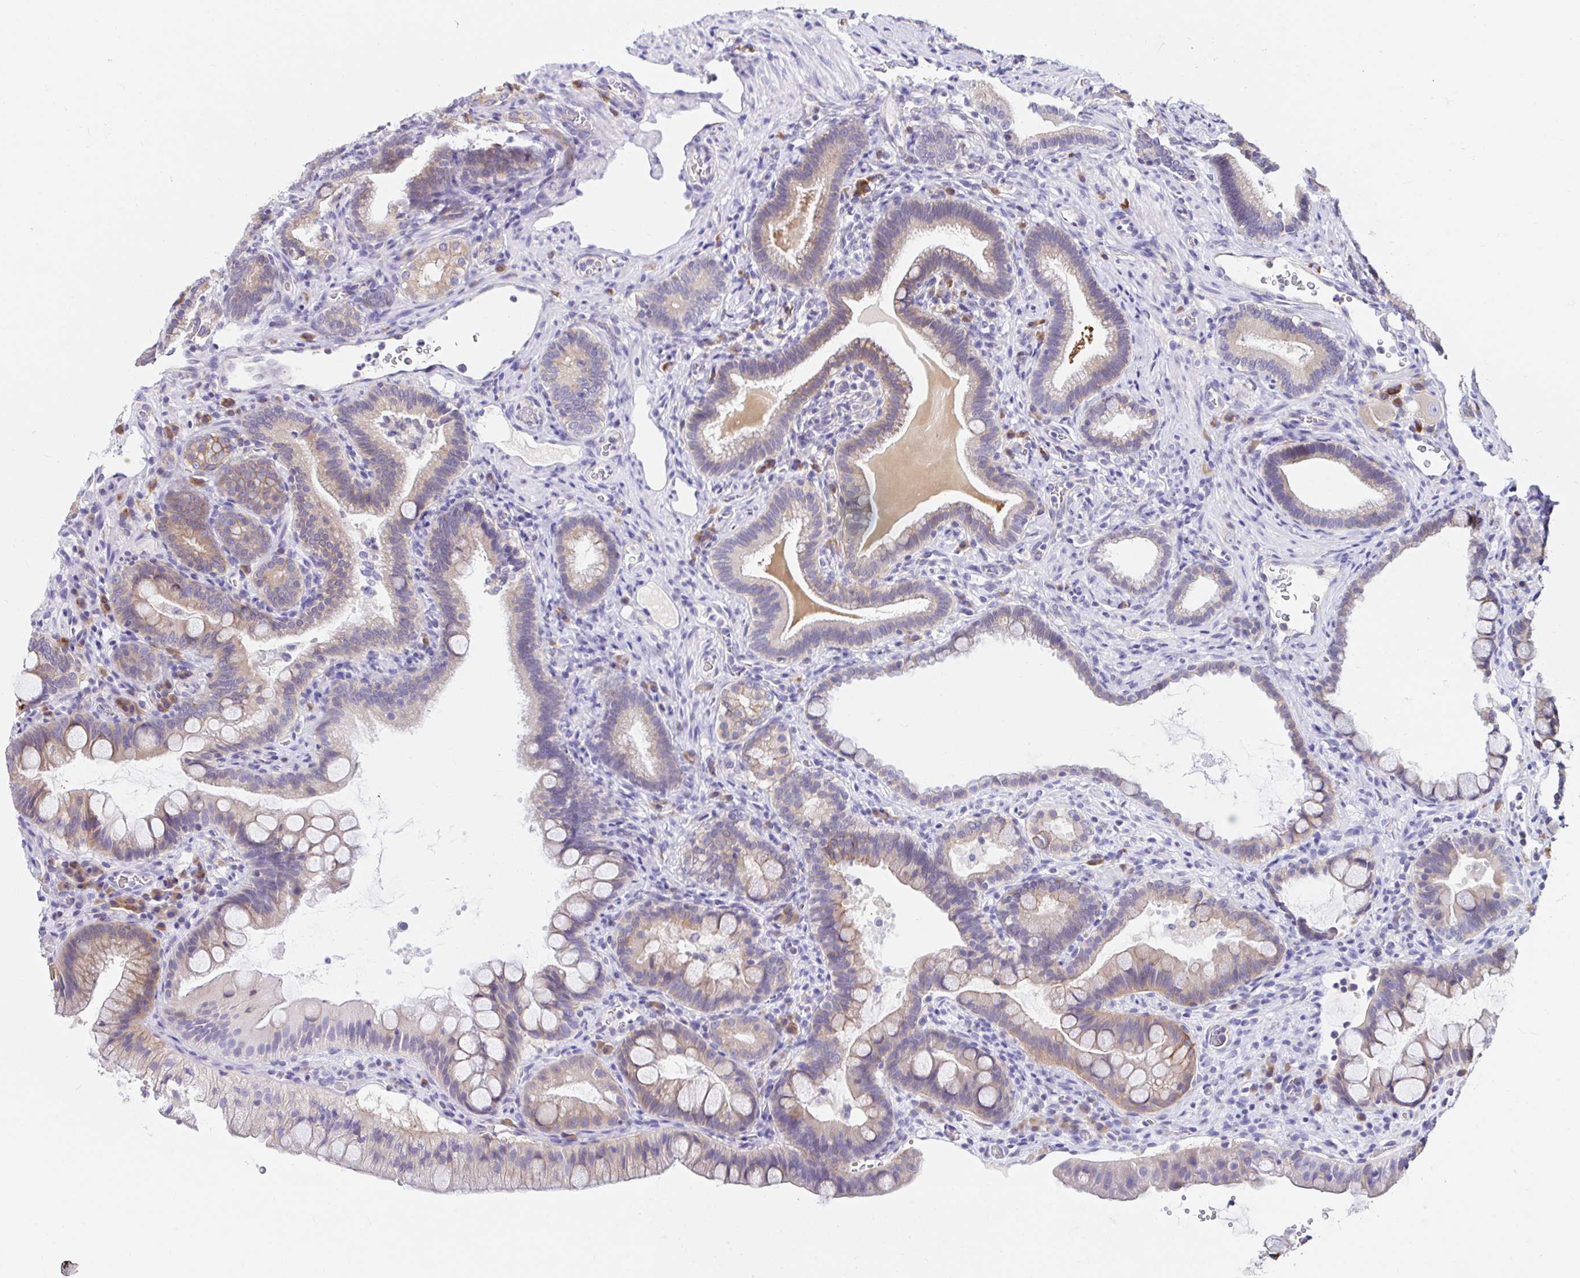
{"staining": {"intensity": "weak", "quantity": "25%-75%", "location": "cytoplasmic/membranous"}, "tissue": "duodenum", "cell_type": "Glandular cells", "image_type": "normal", "snomed": [{"axis": "morphology", "description": "Normal tissue, NOS"}, {"axis": "topography", "description": "Duodenum"}], "caption": "This micrograph displays immunohistochemistry staining of normal duodenum, with low weak cytoplasmic/membranous staining in approximately 25%-75% of glandular cells.", "gene": "VSIG2", "patient": {"sex": "male", "age": 59}}